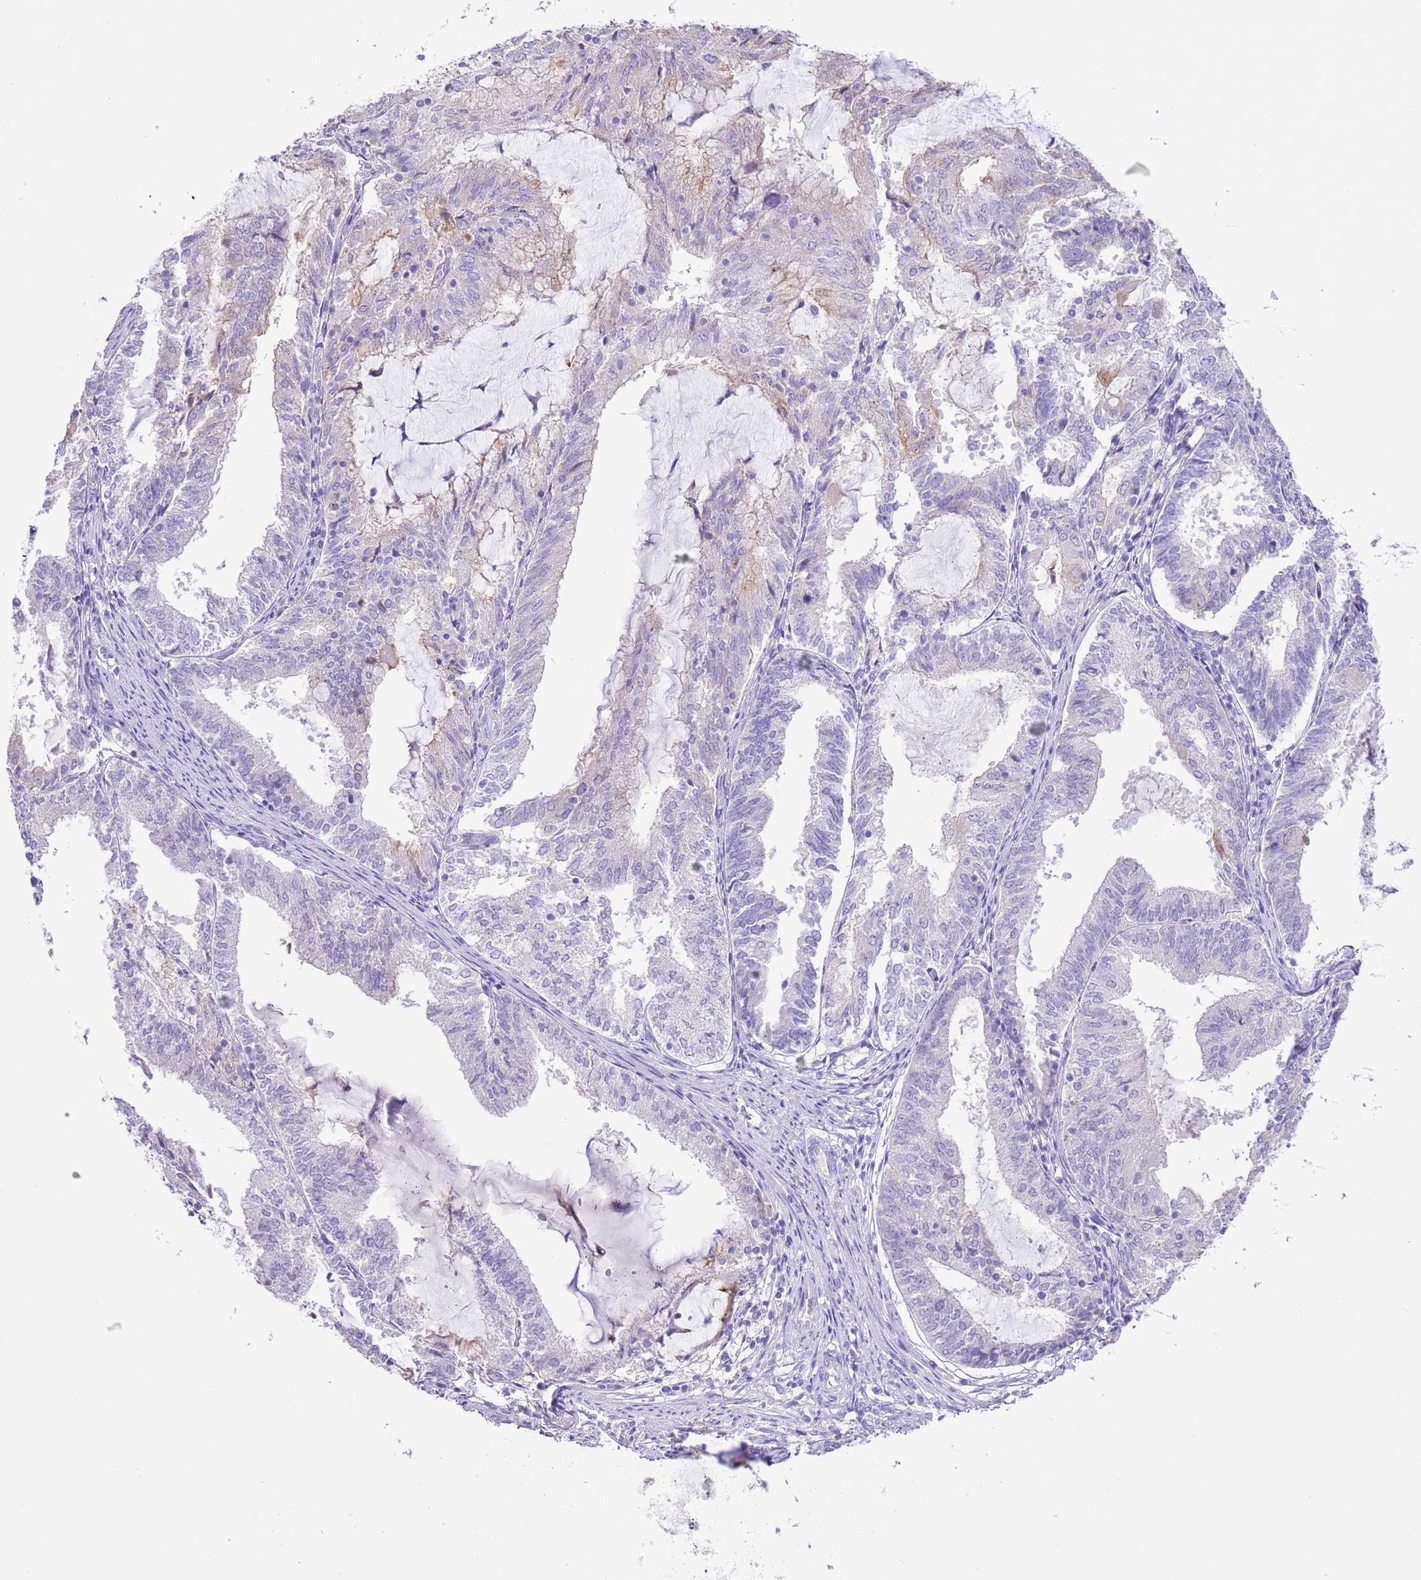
{"staining": {"intensity": "weak", "quantity": "<25%", "location": "cytoplasmic/membranous"}, "tissue": "endometrial cancer", "cell_type": "Tumor cells", "image_type": "cancer", "snomed": [{"axis": "morphology", "description": "Adenocarcinoma, NOS"}, {"axis": "topography", "description": "Endometrium"}], "caption": "DAB immunohistochemical staining of endometrial adenocarcinoma shows no significant positivity in tumor cells.", "gene": "IGF1", "patient": {"sex": "female", "age": 81}}